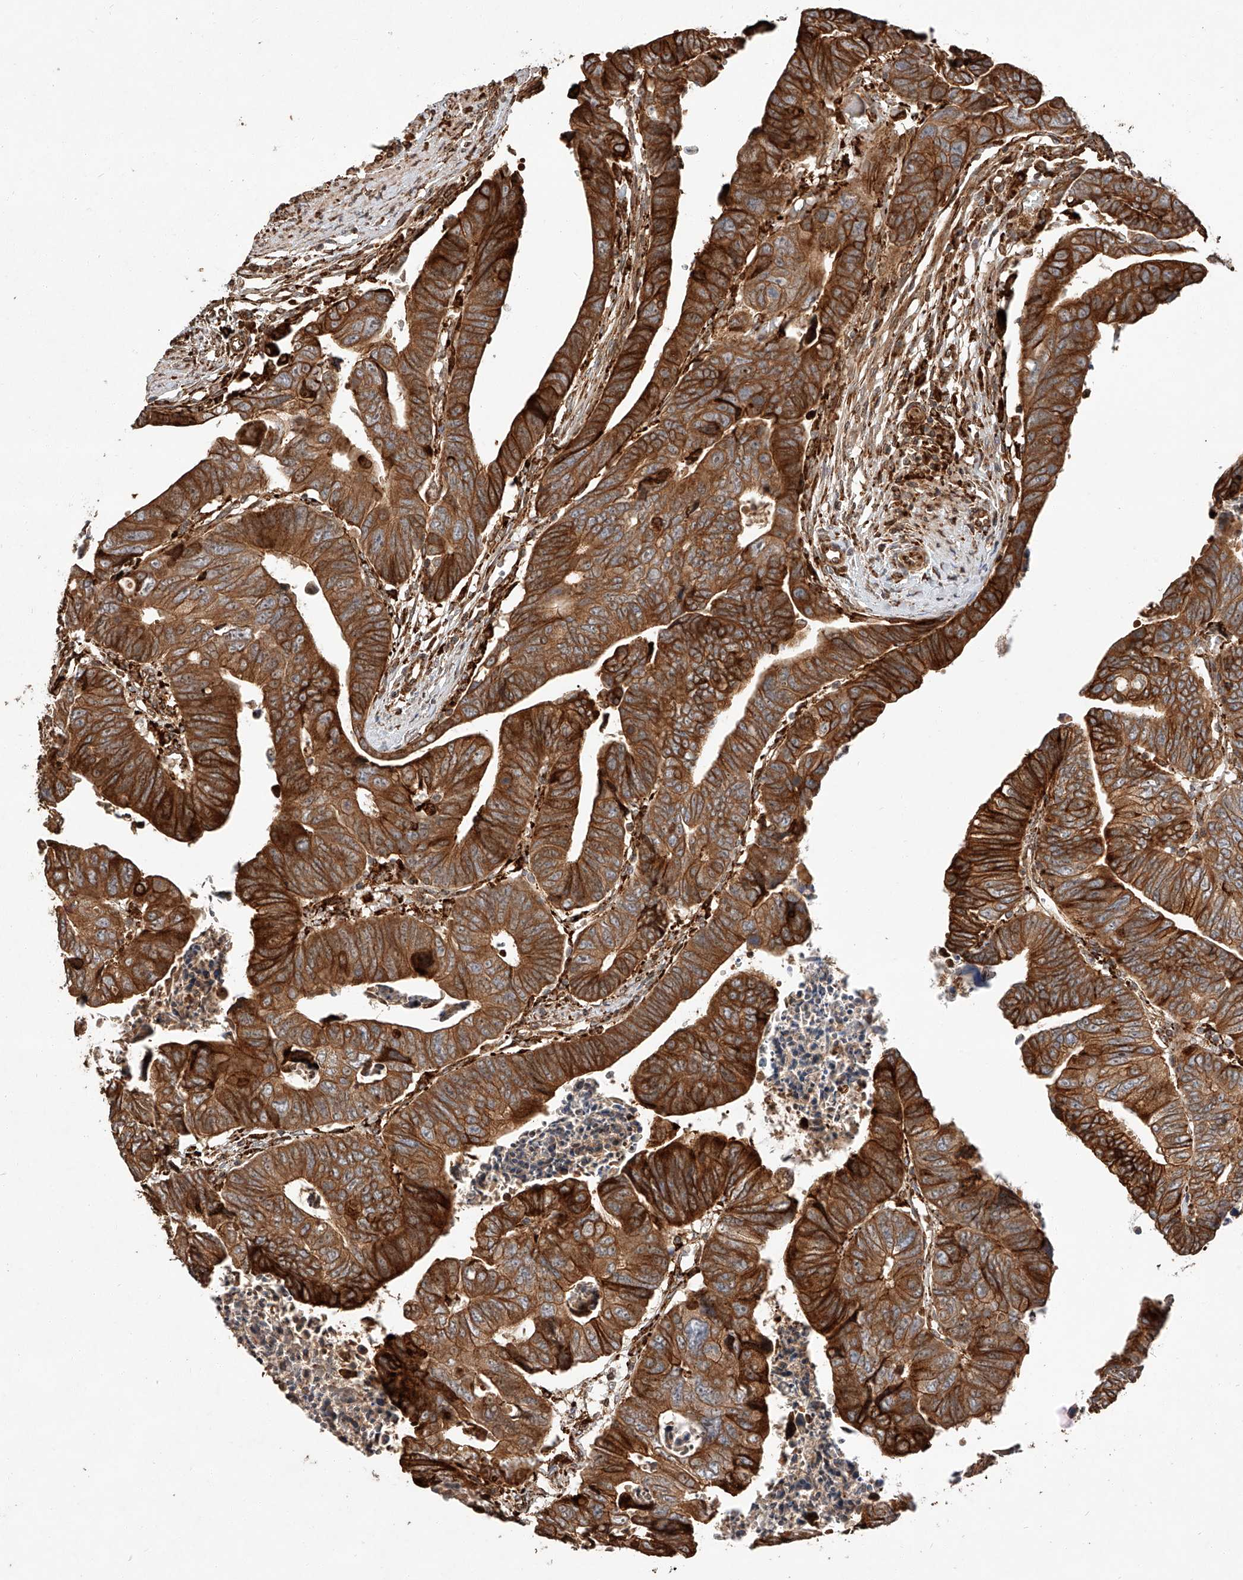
{"staining": {"intensity": "strong", "quantity": ">75%", "location": "cytoplasmic/membranous"}, "tissue": "colorectal cancer", "cell_type": "Tumor cells", "image_type": "cancer", "snomed": [{"axis": "morphology", "description": "Adenocarcinoma, NOS"}, {"axis": "topography", "description": "Rectum"}], "caption": "Immunohistochemical staining of colorectal cancer displays high levels of strong cytoplasmic/membranous positivity in approximately >75% of tumor cells. (DAB IHC with brightfield microscopy, high magnification).", "gene": "ZNF84", "patient": {"sex": "female", "age": 65}}